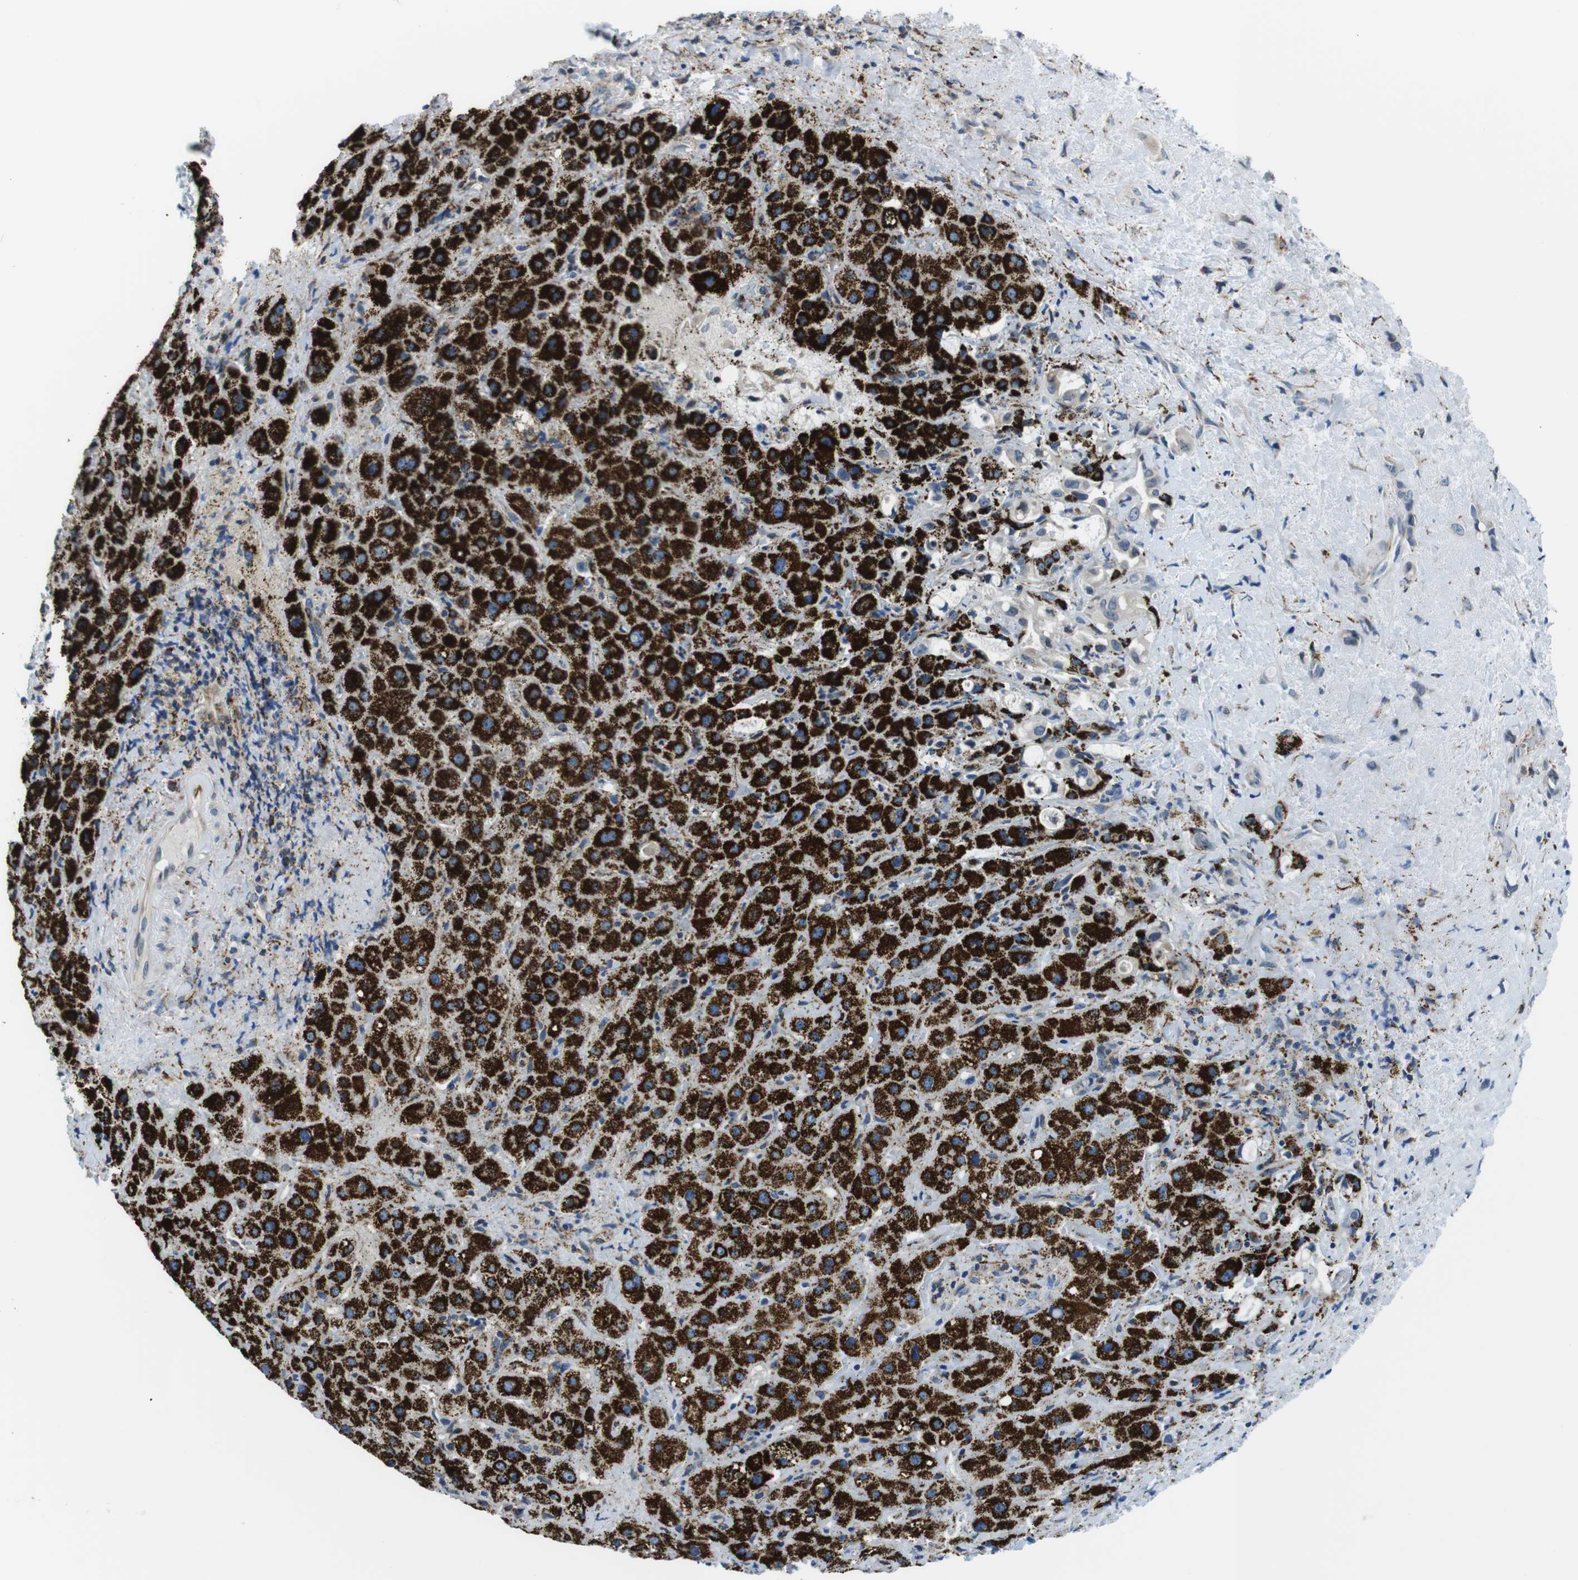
{"staining": {"intensity": "strong", "quantity": ">75%", "location": "cytoplasmic/membranous"}, "tissue": "liver cancer", "cell_type": "Tumor cells", "image_type": "cancer", "snomed": [{"axis": "morphology", "description": "Cholangiocarcinoma"}, {"axis": "topography", "description": "Liver"}], "caption": "Immunohistochemical staining of cholangiocarcinoma (liver) exhibits high levels of strong cytoplasmic/membranous protein positivity in about >75% of tumor cells.", "gene": "KCNE3", "patient": {"sex": "female", "age": 65}}